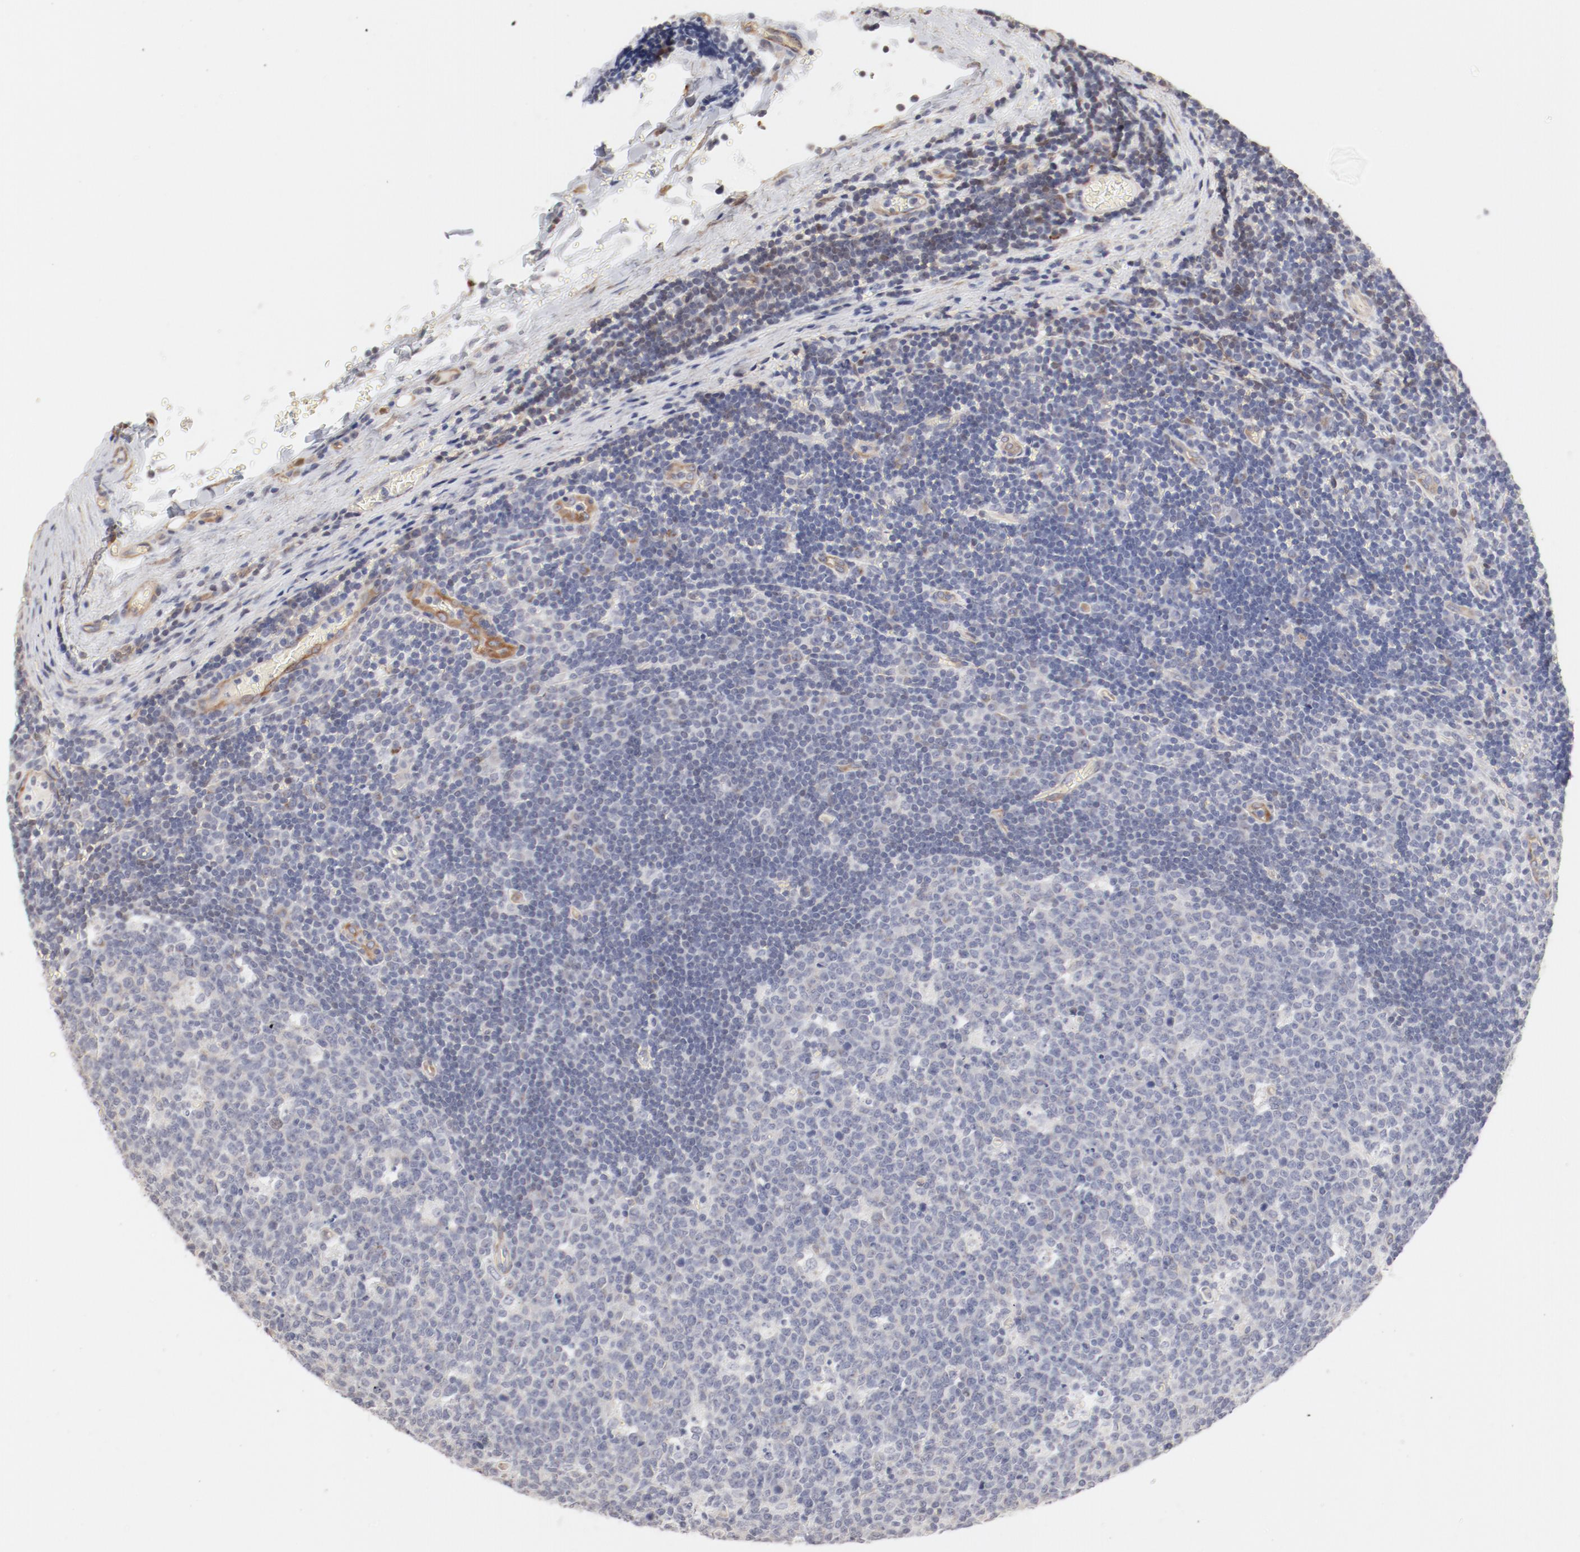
{"staining": {"intensity": "negative", "quantity": "none", "location": "none"}, "tissue": "lymph node", "cell_type": "Germinal center cells", "image_type": "normal", "snomed": [{"axis": "morphology", "description": "Normal tissue, NOS"}, {"axis": "topography", "description": "Lymph node"}, {"axis": "topography", "description": "Salivary gland"}], "caption": "An image of lymph node stained for a protein reveals no brown staining in germinal center cells. (Immunohistochemistry, brightfield microscopy, high magnification).", "gene": "MAGED4B", "patient": {"sex": "male", "age": 8}}